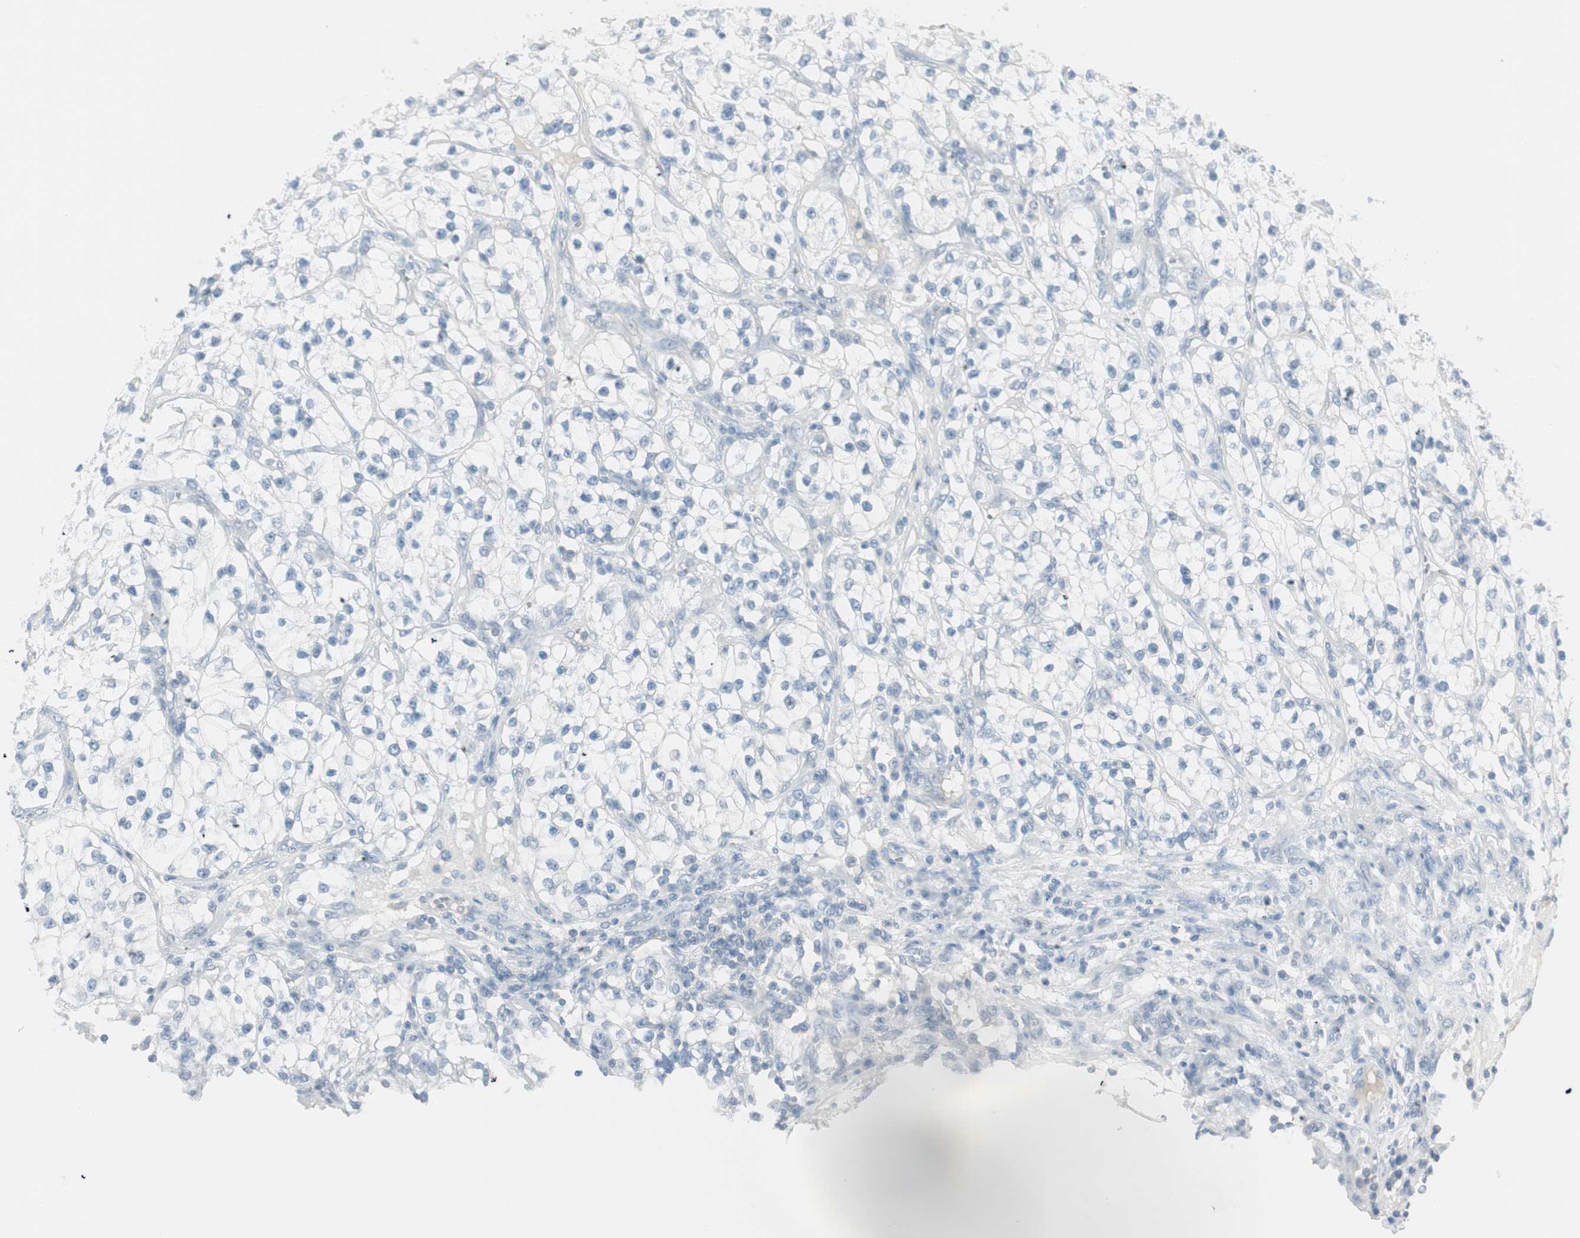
{"staining": {"intensity": "negative", "quantity": "none", "location": "none"}, "tissue": "renal cancer", "cell_type": "Tumor cells", "image_type": "cancer", "snomed": [{"axis": "morphology", "description": "Adenocarcinoma, NOS"}, {"axis": "topography", "description": "Kidney"}], "caption": "Renal cancer (adenocarcinoma) was stained to show a protein in brown. There is no significant expression in tumor cells.", "gene": "ITLN2", "patient": {"sex": "female", "age": 57}}